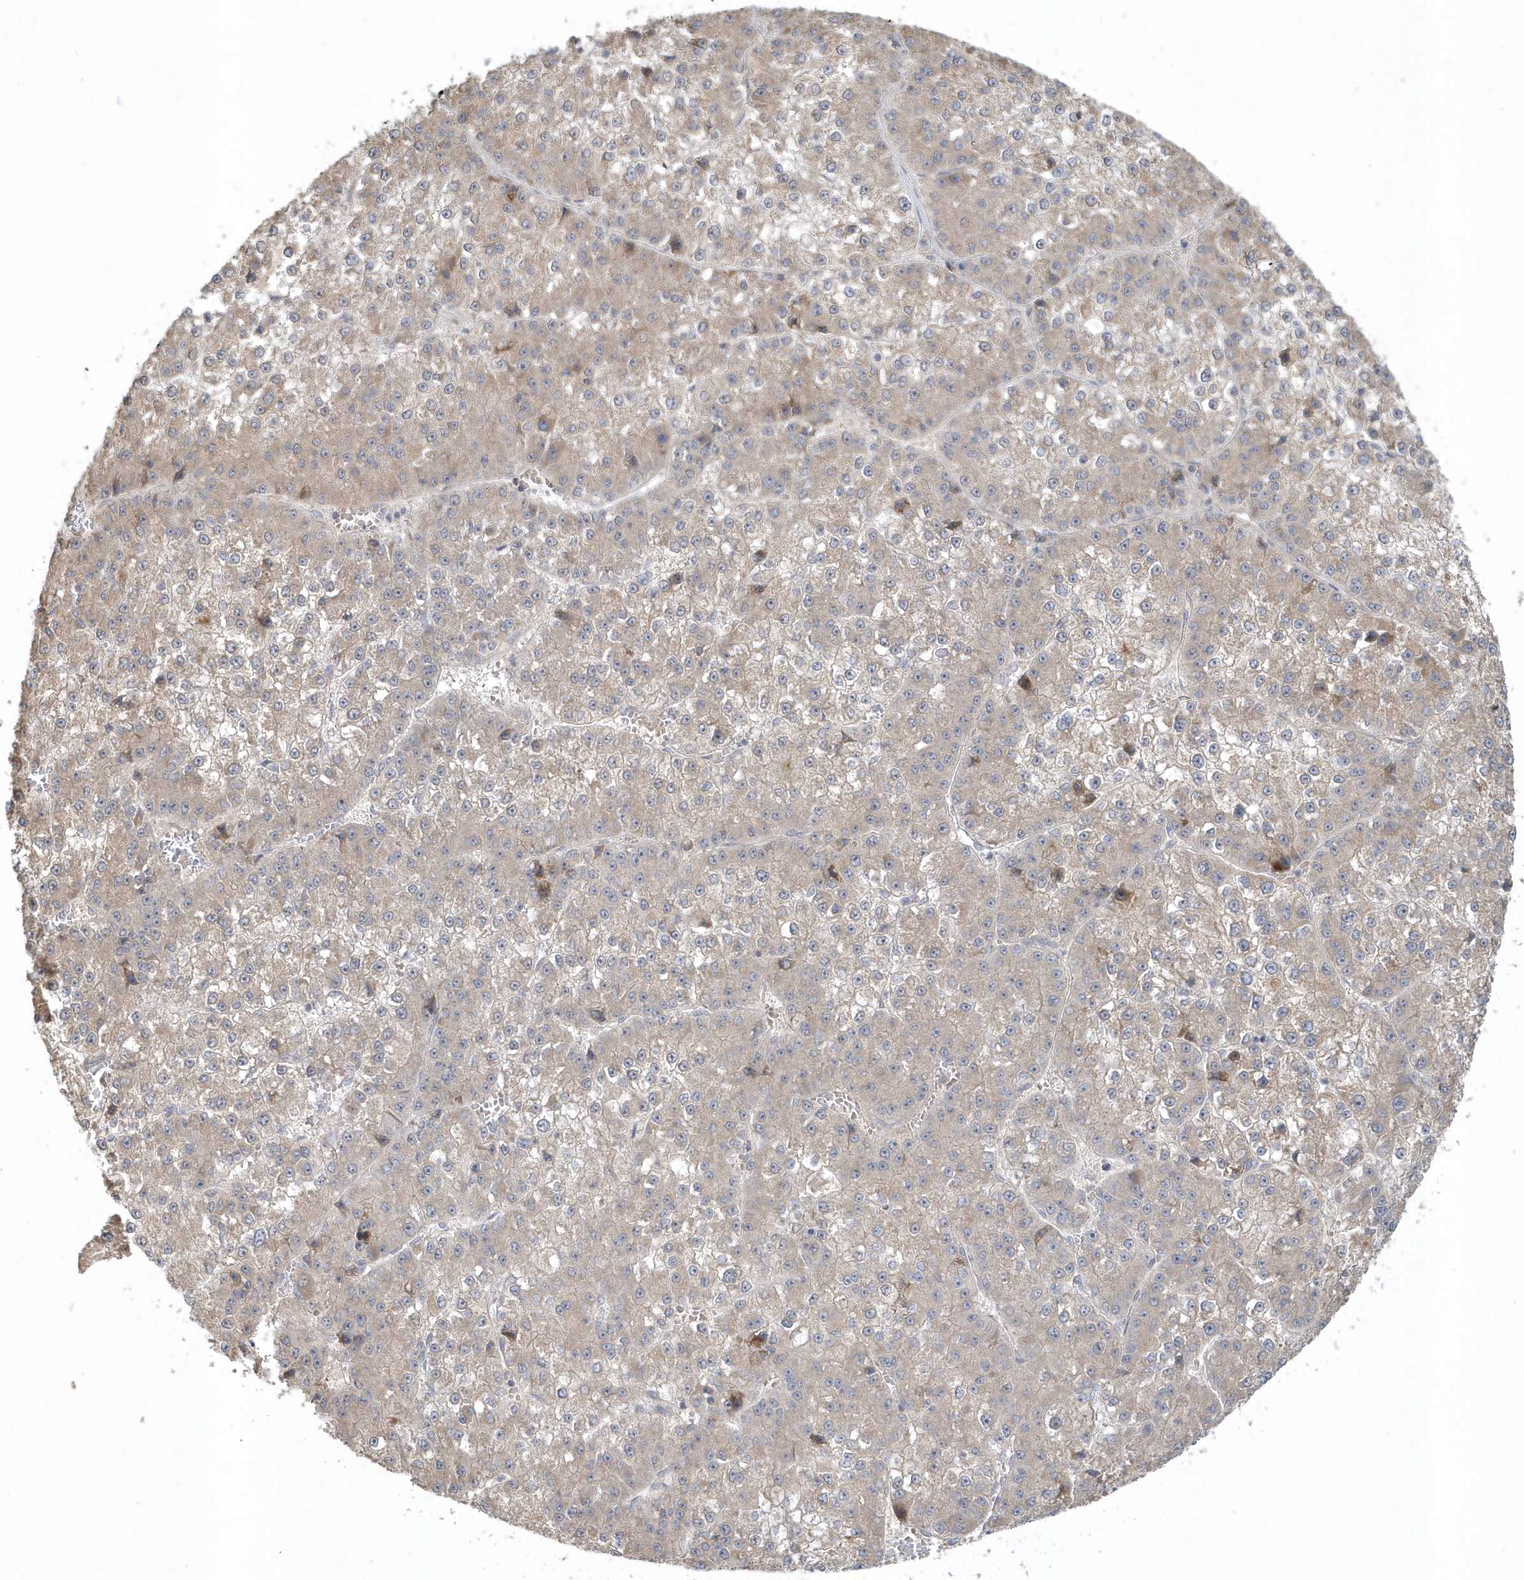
{"staining": {"intensity": "negative", "quantity": "none", "location": "none"}, "tissue": "liver cancer", "cell_type": "Tumor cells", "image_type": "cancer", "snomed": [{"axis": "morphology", "description": "Carcinoma, Hepatocellular, NOS"}, {"axis": "topography", "description": "Liver"}], "caption": "Immunohistochemistry (IHC) photomicrograph of human liver cancer stained for a protein (brown), which displays no expression in tumor cells.", "gene": "THG1L", "patient": {"sex": "female", "age": 73}}